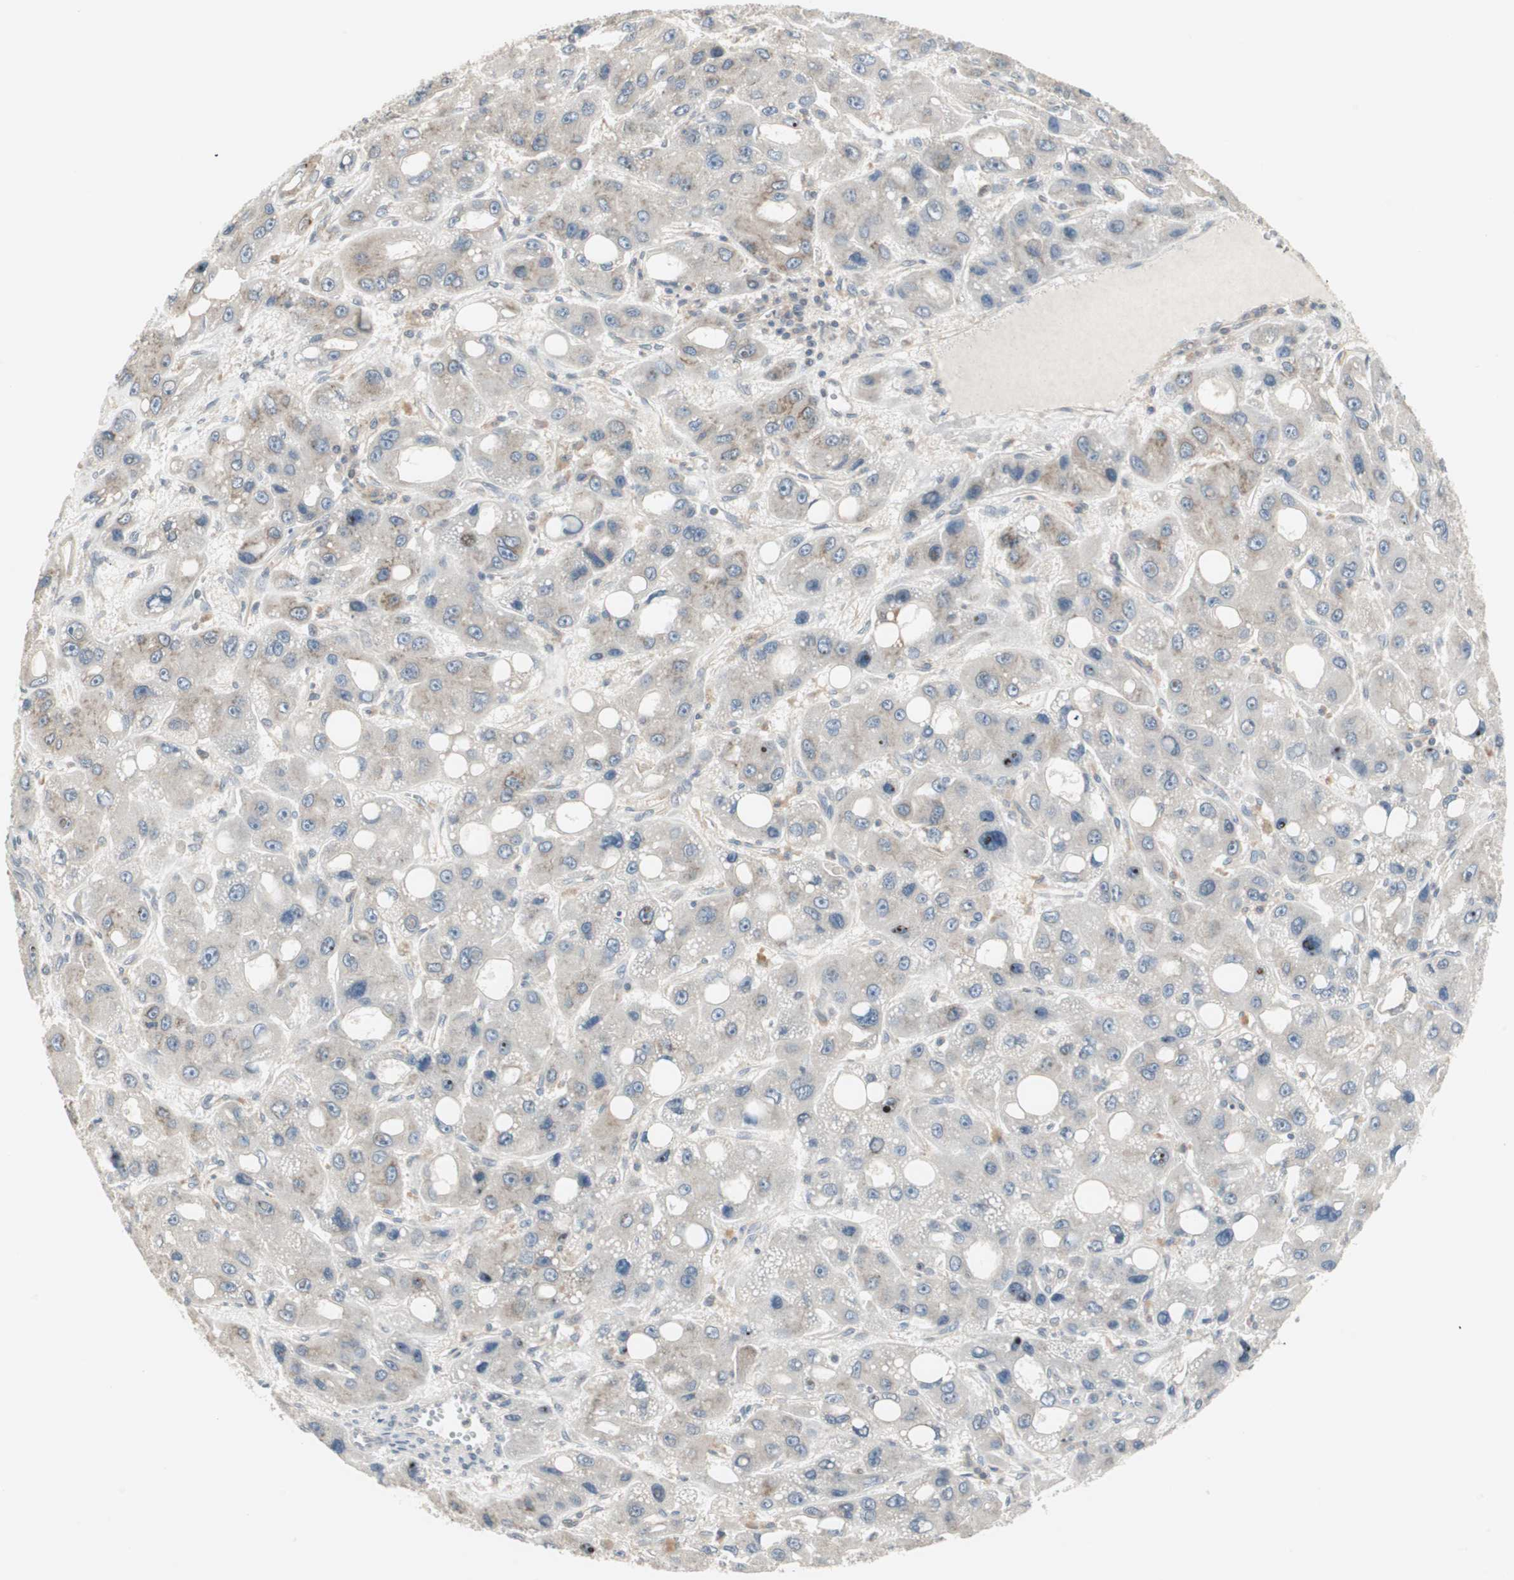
{"staining": {"intensity": "weak", "quantity": "<25%", "location": "cytoplasmic/membranous"}, "tissue": "liver cancer", "cell_type": "Tumor cells", "image_type": "cancer", "snomed": [{"axis": "morphology", "description": "Carcinoma, Hepatocellular, NOS"}, {"axis": "topography", "description": "Liver"}], "caption": "Liver cancer was stained to show a protein in brown. There is no significant staining in tumor cells.", "gene": "ZFP36", "patient": {"sex": "male", "age": 55}}